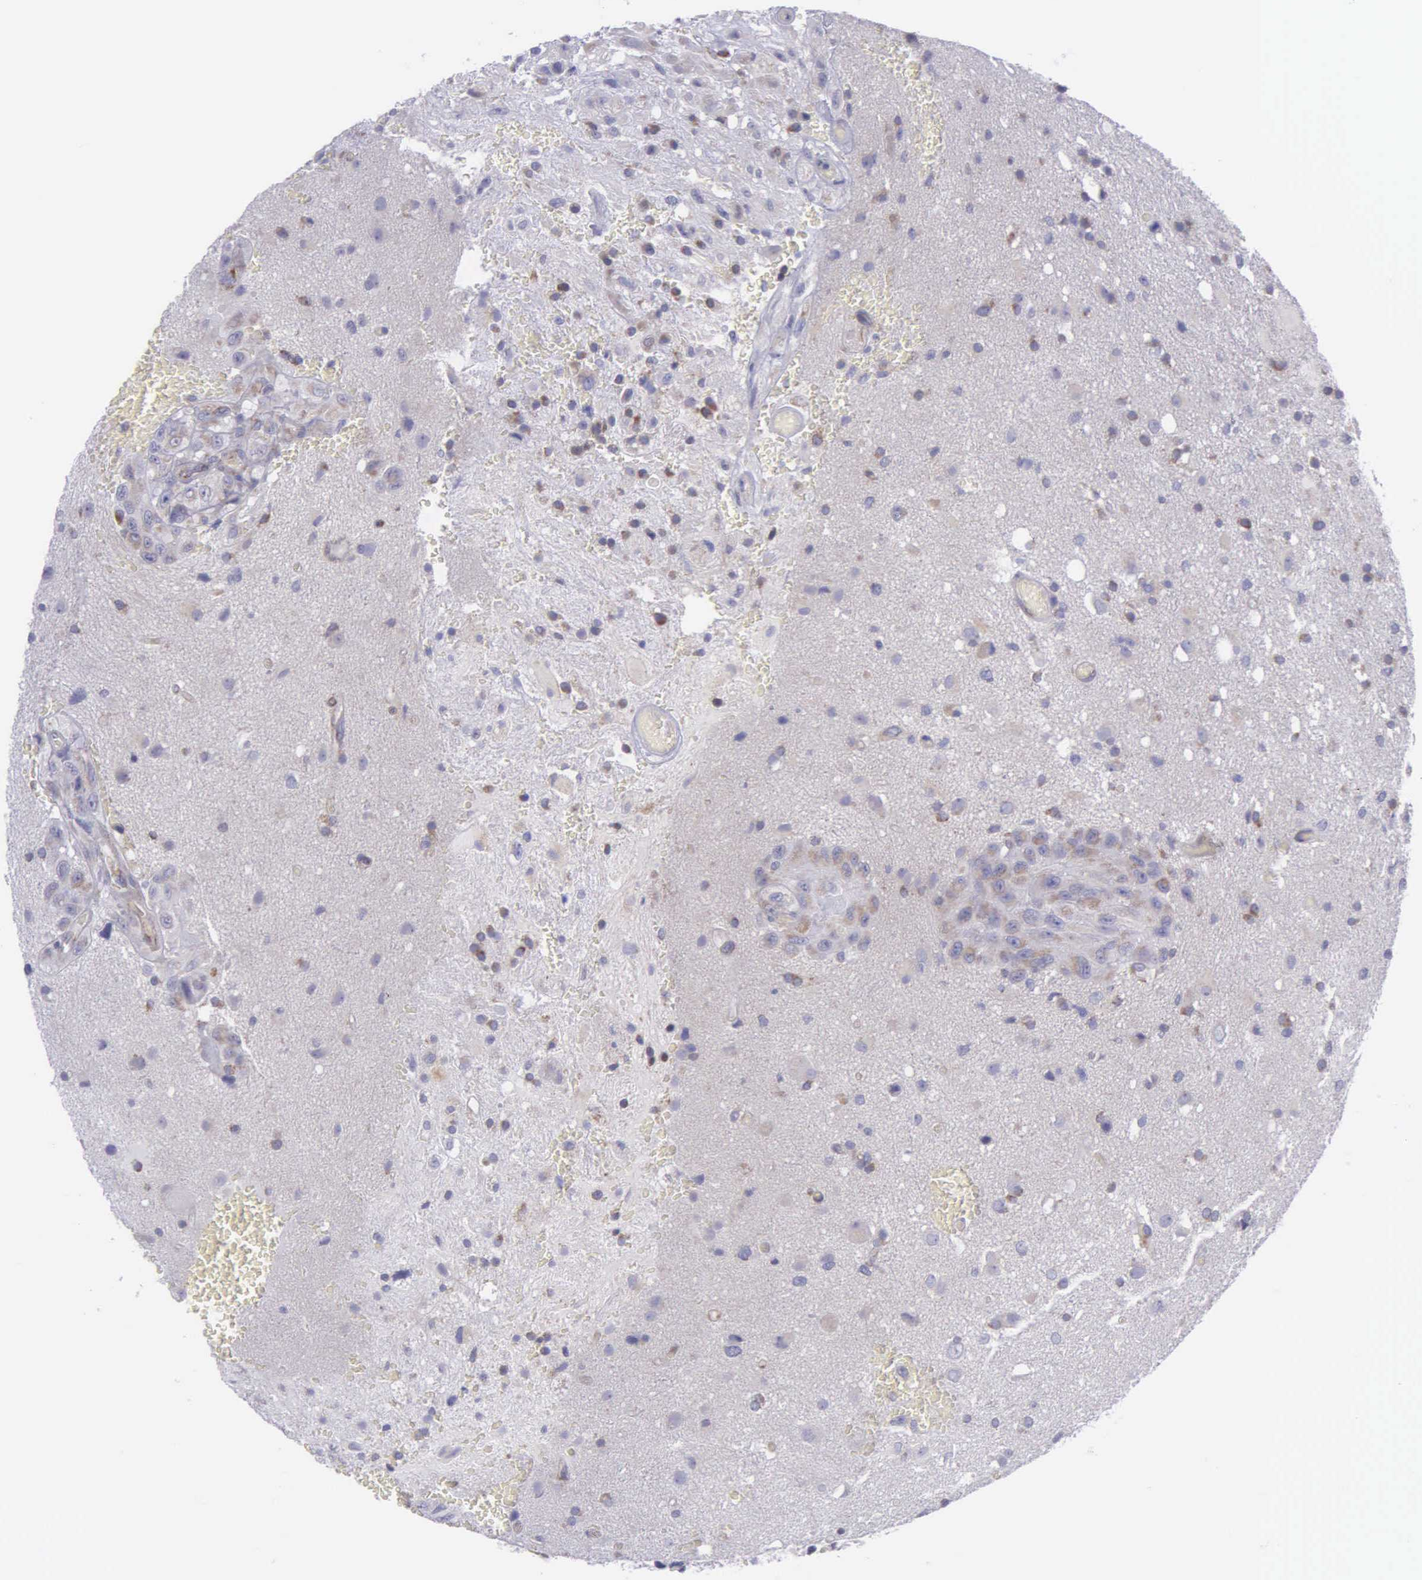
{"staining": {"intensity": "negative", "quantity": "none", "location": "none"}, "tissue": "glioma", "cell_type": "Tumor cells", "image_type": "cancer", "snomed": [{"axis": "morphology", "description": "Glioma, malignant, High grade"}, {"axis": "topography", "description": "Brain"}], "caption": "Immunohistochemistry (IHC) image of human high-grade glioma (malignant) stained for a protein (brown), which reveals no staining in tumor cells.", "gene": "SYNJ2BP", "patient": {"sex": "male", "age": 48}}